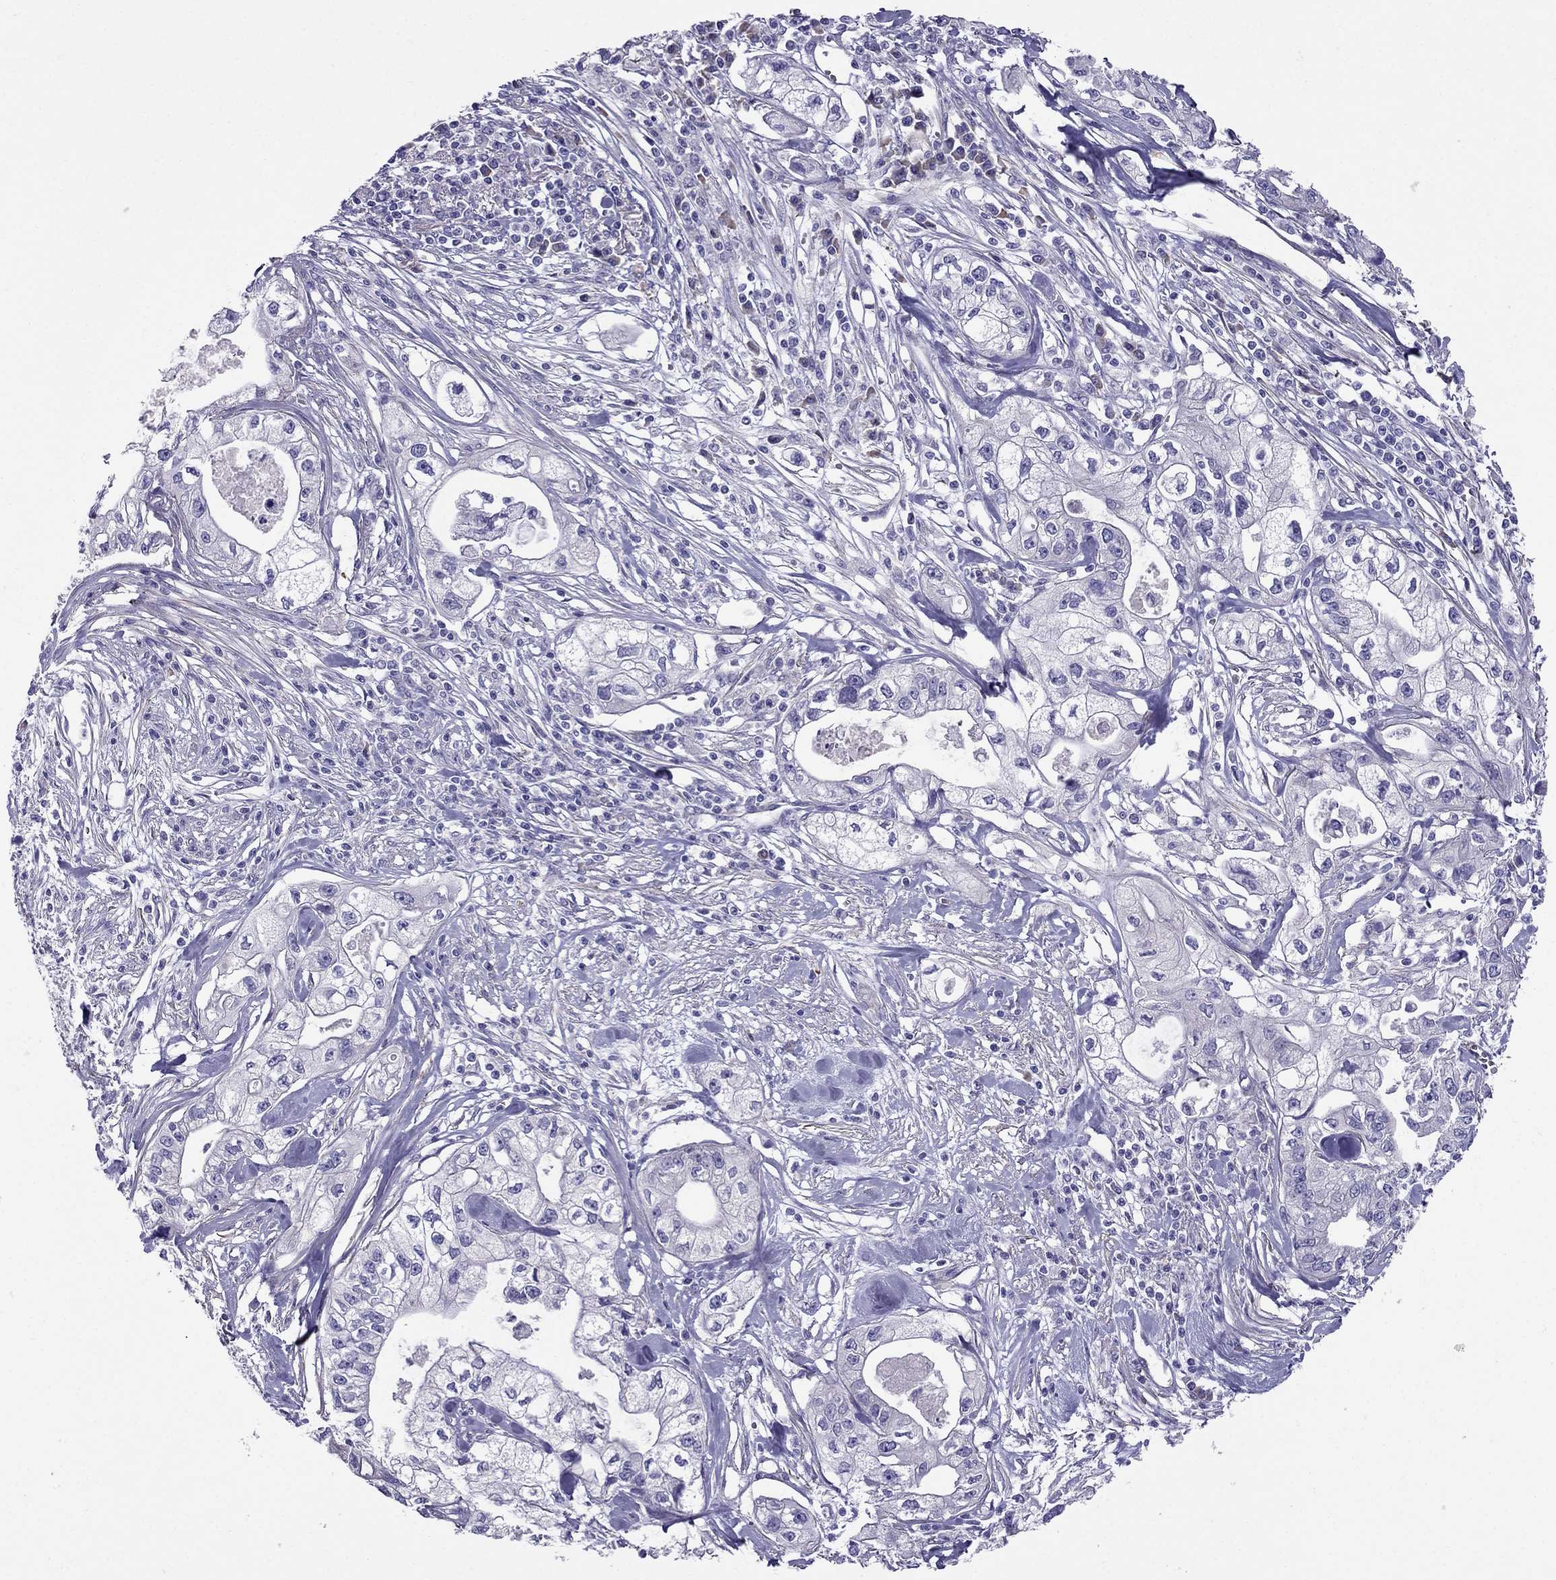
{"staining": {"intensity": "negative", "quantity": "none", "location": "none"}, "tissue": "pancreatic cancer", "cell_type": "Tumor cells", "image_type": "cancer", "snomed": [{"axis": "morphology", "description": "Adenocarcinoma, NOS"}, {"axis": "topography", "description": "Pancreas"}], "caption": "Immunohistochemistry (IHC) image of neoplastic tissue: pancreatic adenocarcinoma stained with DAB reveals no significant protein positivity in tumor cells. (DAB (3,3'-diaminobenzidine) immunohistochemistry, high magnification).", "gene": "GPR50", "patient": {"sex": "male", "age": 70}}